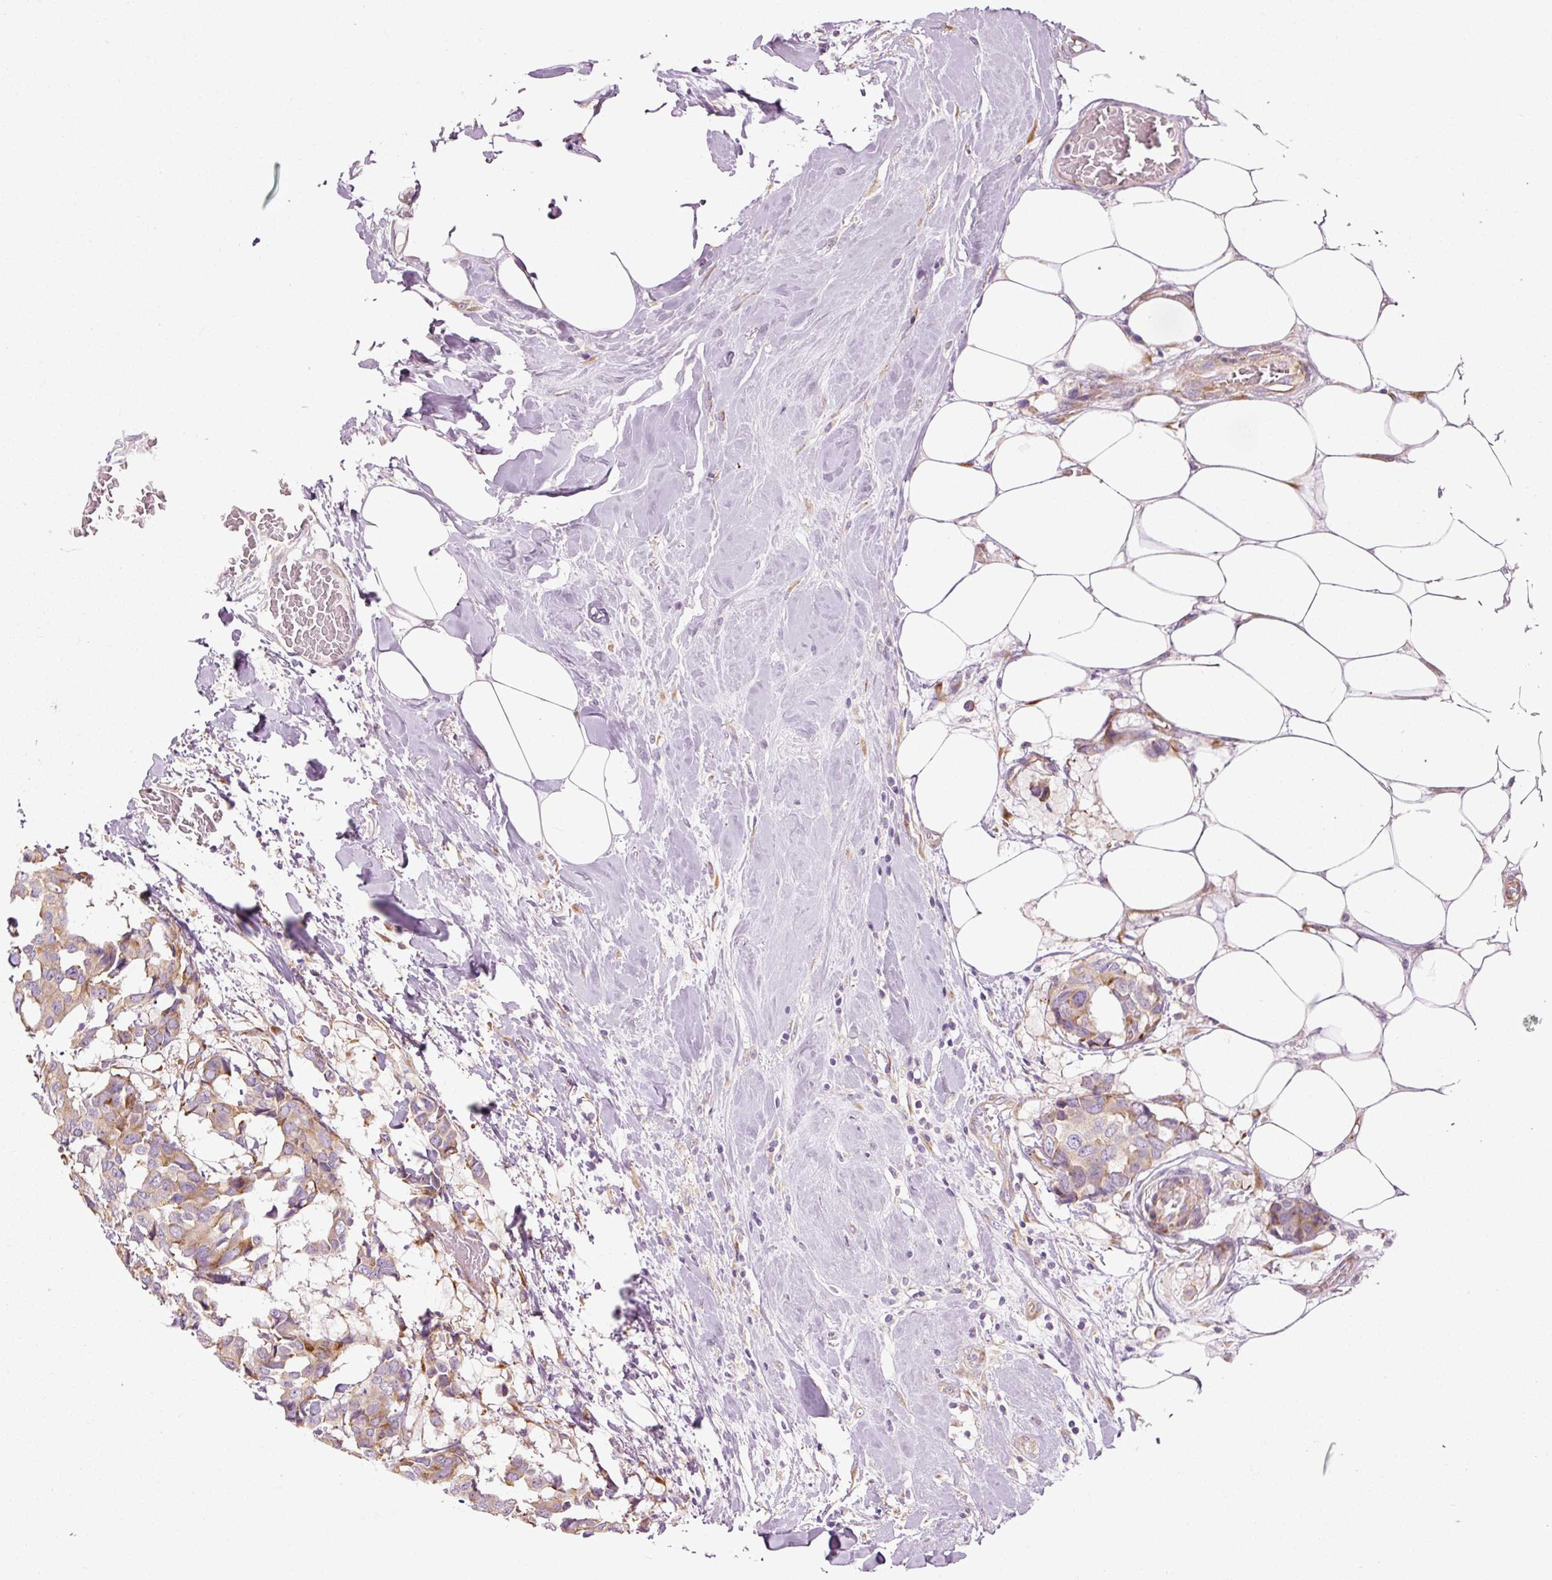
{"staining": {"intensity": "moderate", "quantity": ">75%", "location": "cytoplasmic/membranous"}, "tissue": "breast cancer", "cell_type": "Tumor cells", "image_type": "cancer", "snomed": [{"axis": "morphology", "description": "Duct carcinoma"}, {"axis": "topography", "description": "Breast"}], "caption": "The immunohistochemical stain shows moderate cytoplasmic/membranous staining in tumor cells of breast cancer tissue.", "gene": "RPL10A", "patient": {"sex": "female", "age": 75}}